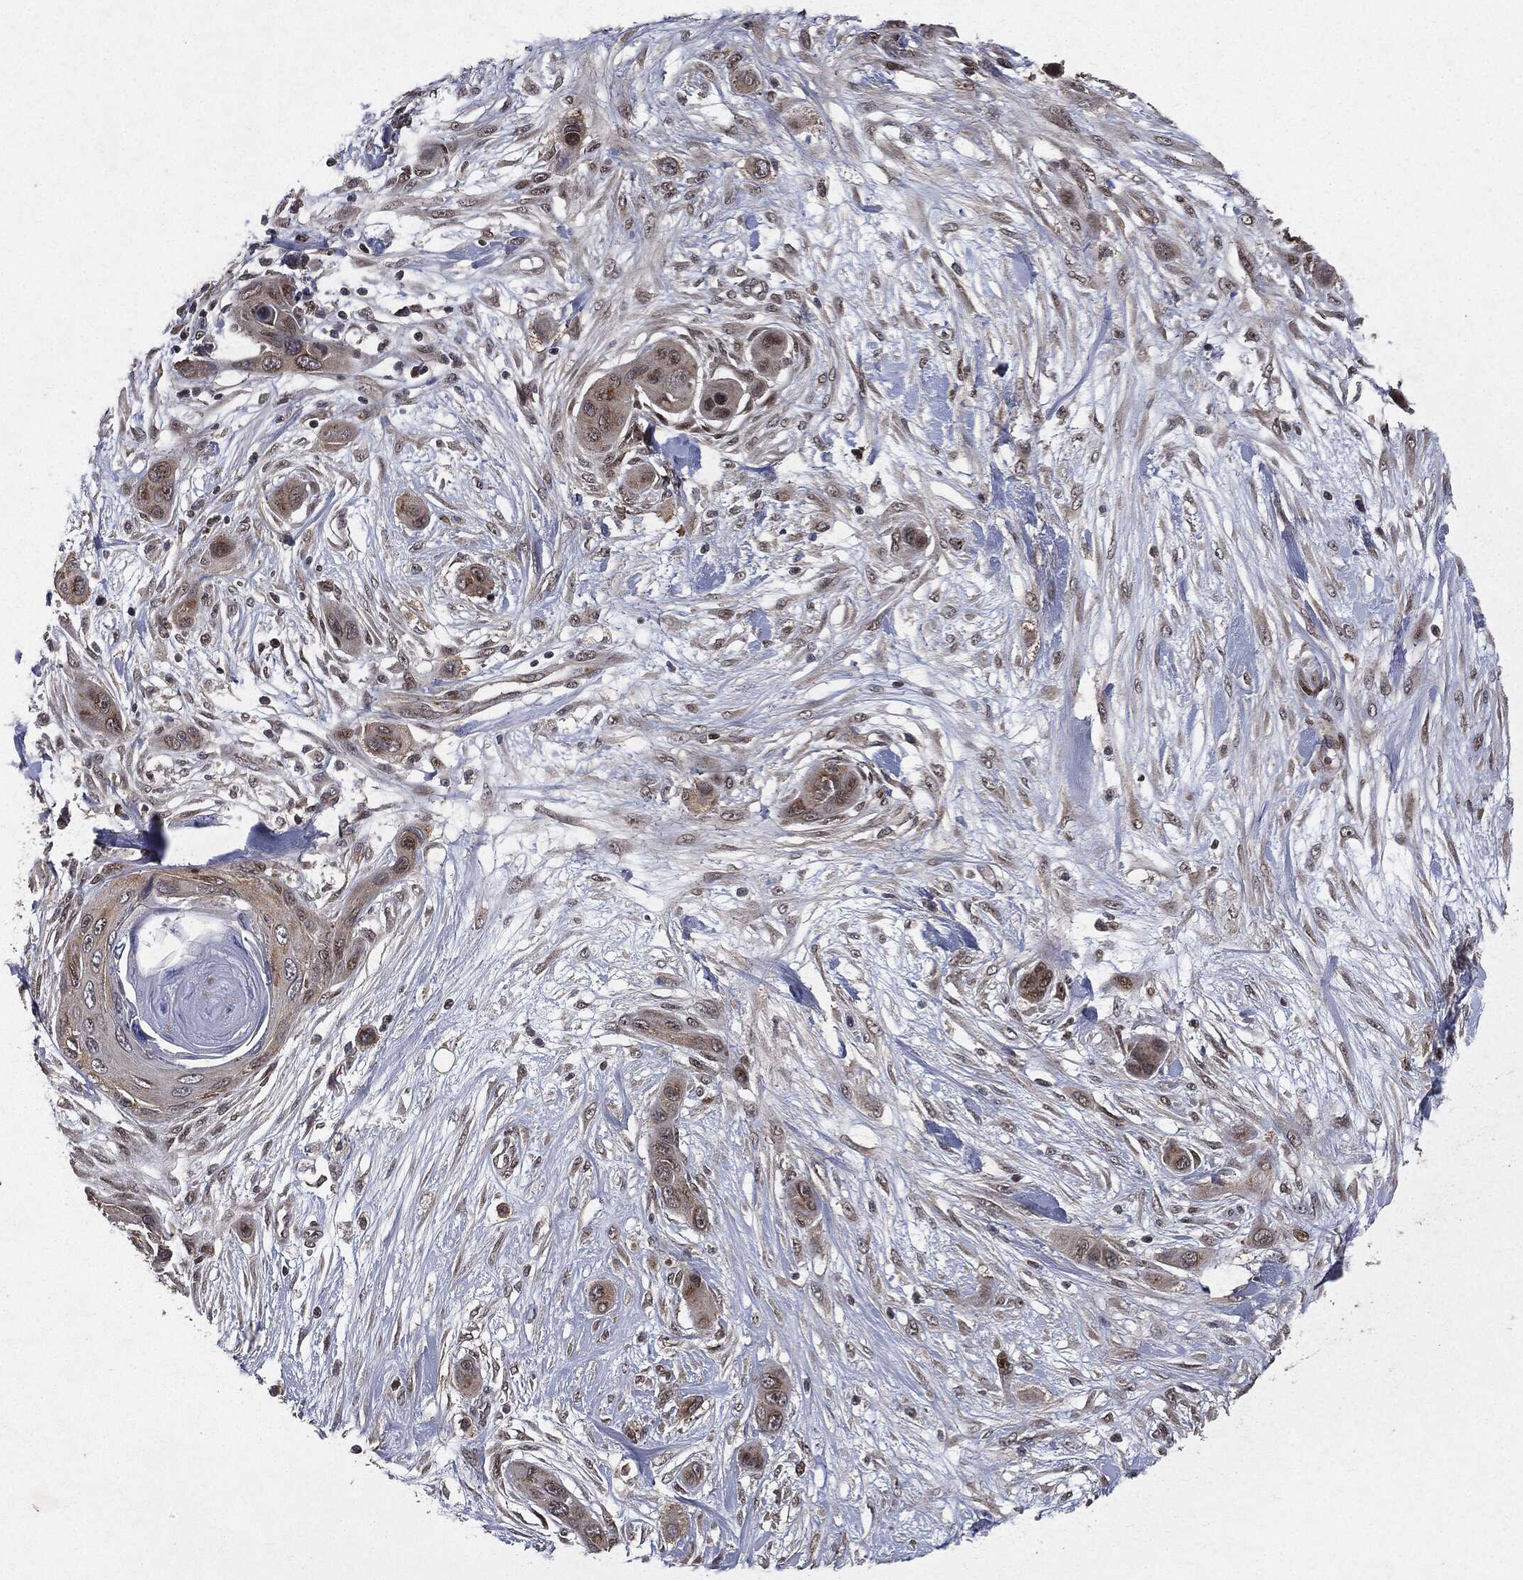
{"staining": {"intensity": "moderate", "quantity": ">75%", "location": "cytoplasmic/membranous"}, "tissue": "skin cancer", "cell_type": "Tumor cells", "image_type": "cancer", "snomed": [{"axis": "morphology", "description": "Squamous cell carcinoma, NOS"}, {"axis": "topography", "description": "Skin"}], "caption": "About >75% of tumor cells in skin cancer reveal moderate cytoplasmic/membranous protein staining as visualized by brown immunohistochemical staining.", "gene": "PLPPR2", "patient": {"sex": "male", "age": 79}}